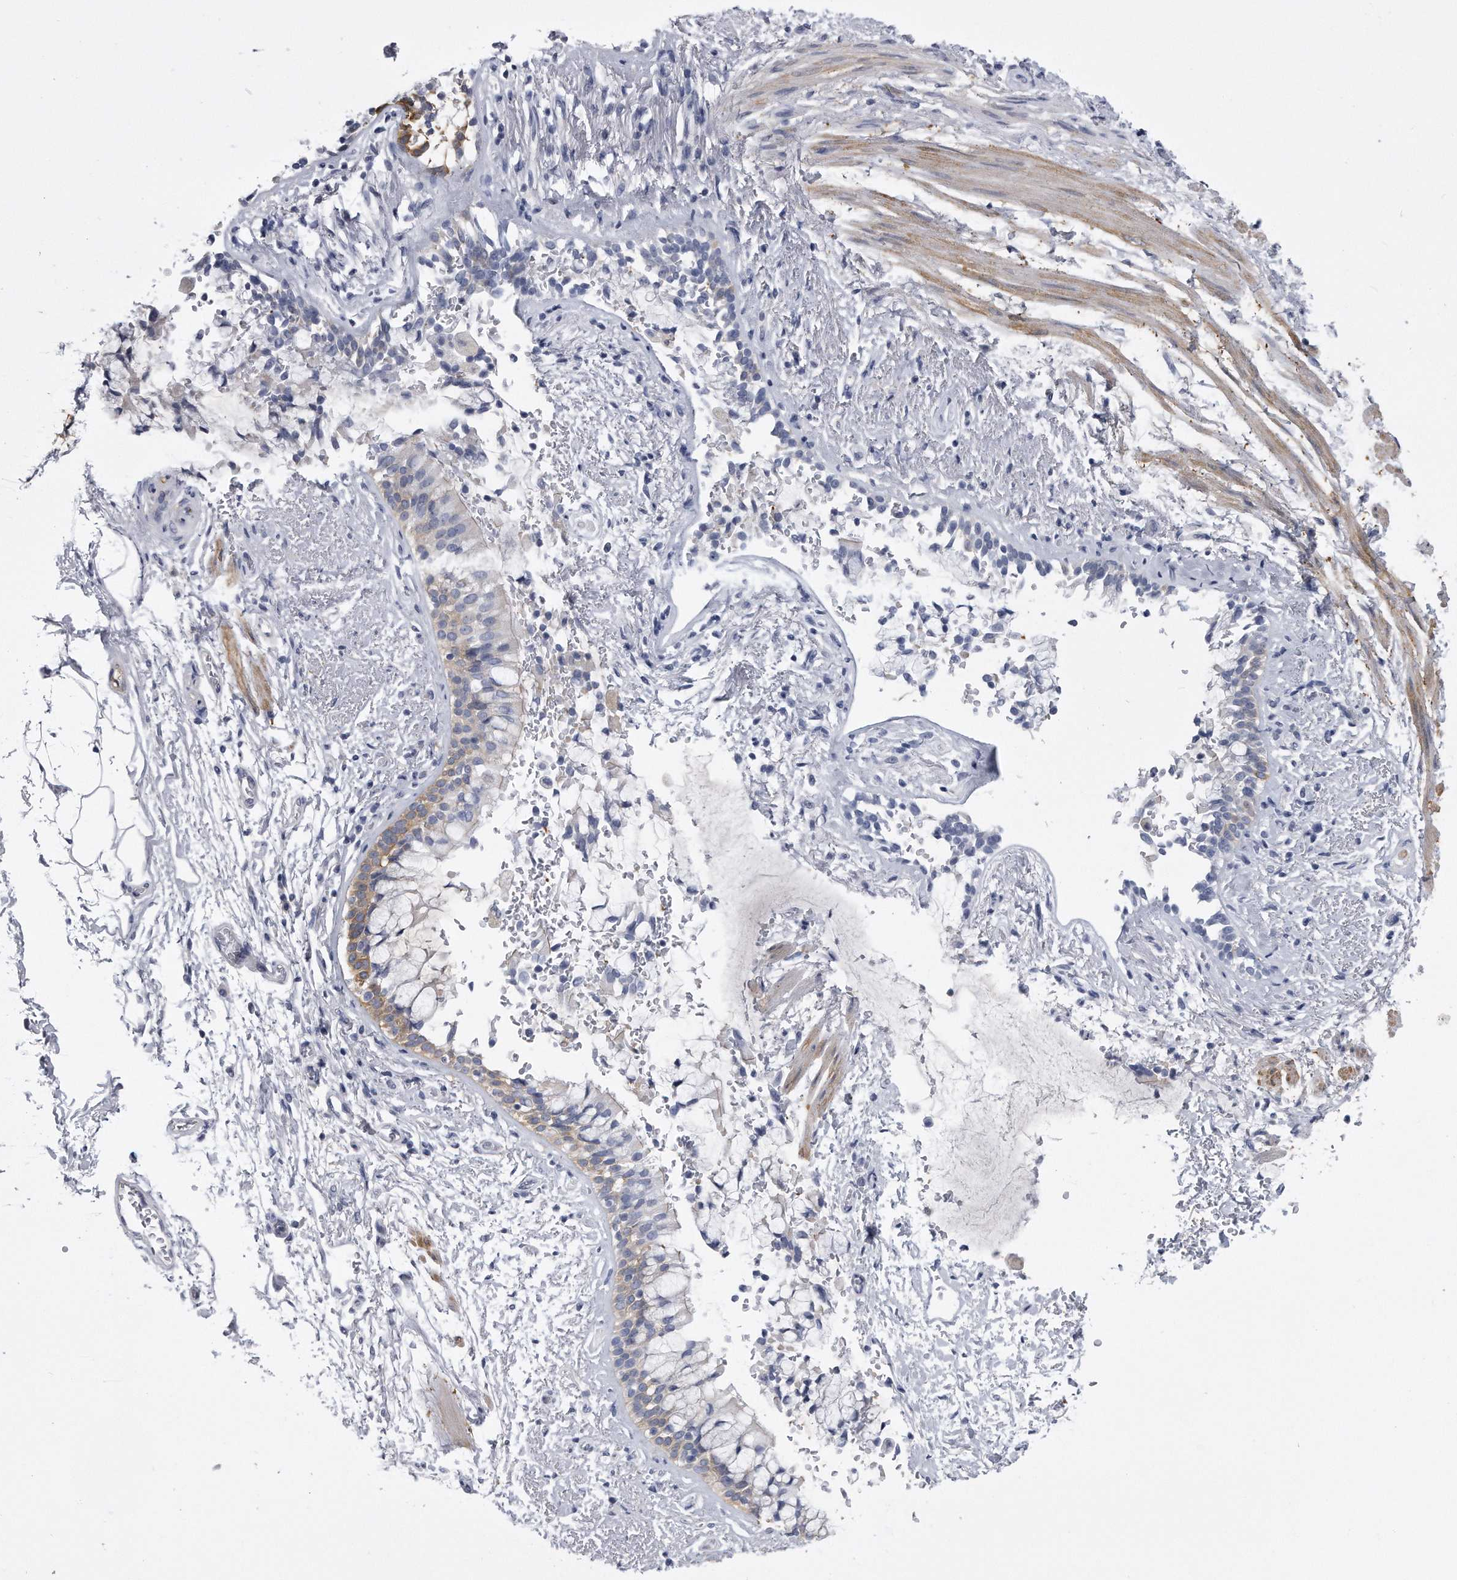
{"staining": {"intensity": "weak", "quantity": "25%-75%", "location": "cytoplasmic/membranous"}, "tissue": "bronchus", "cell_type": "Respiratory epithelial cells", "image_type": "normal", "snomed": [{"axis": "morphology", "description": "Normal tissue, NOS"}, {"axis": "morphology", "description": "Inflammation, NOS"}, {"axis": "topography", "description": "Cartilage tissue"}, {"axis": "topography", "description": "Bronchus"}, {"axis": "topography", "description": "Lung"}], "caption": "Weak cytoplasmic/membranous expression for a protein is seen in approximately 25%-75% of respiratory epithelial cells of benign bronchus using immunohistochemistry (IHC).", "gene": "PYGB", "patient": {"sex": "female", "age": 64}}